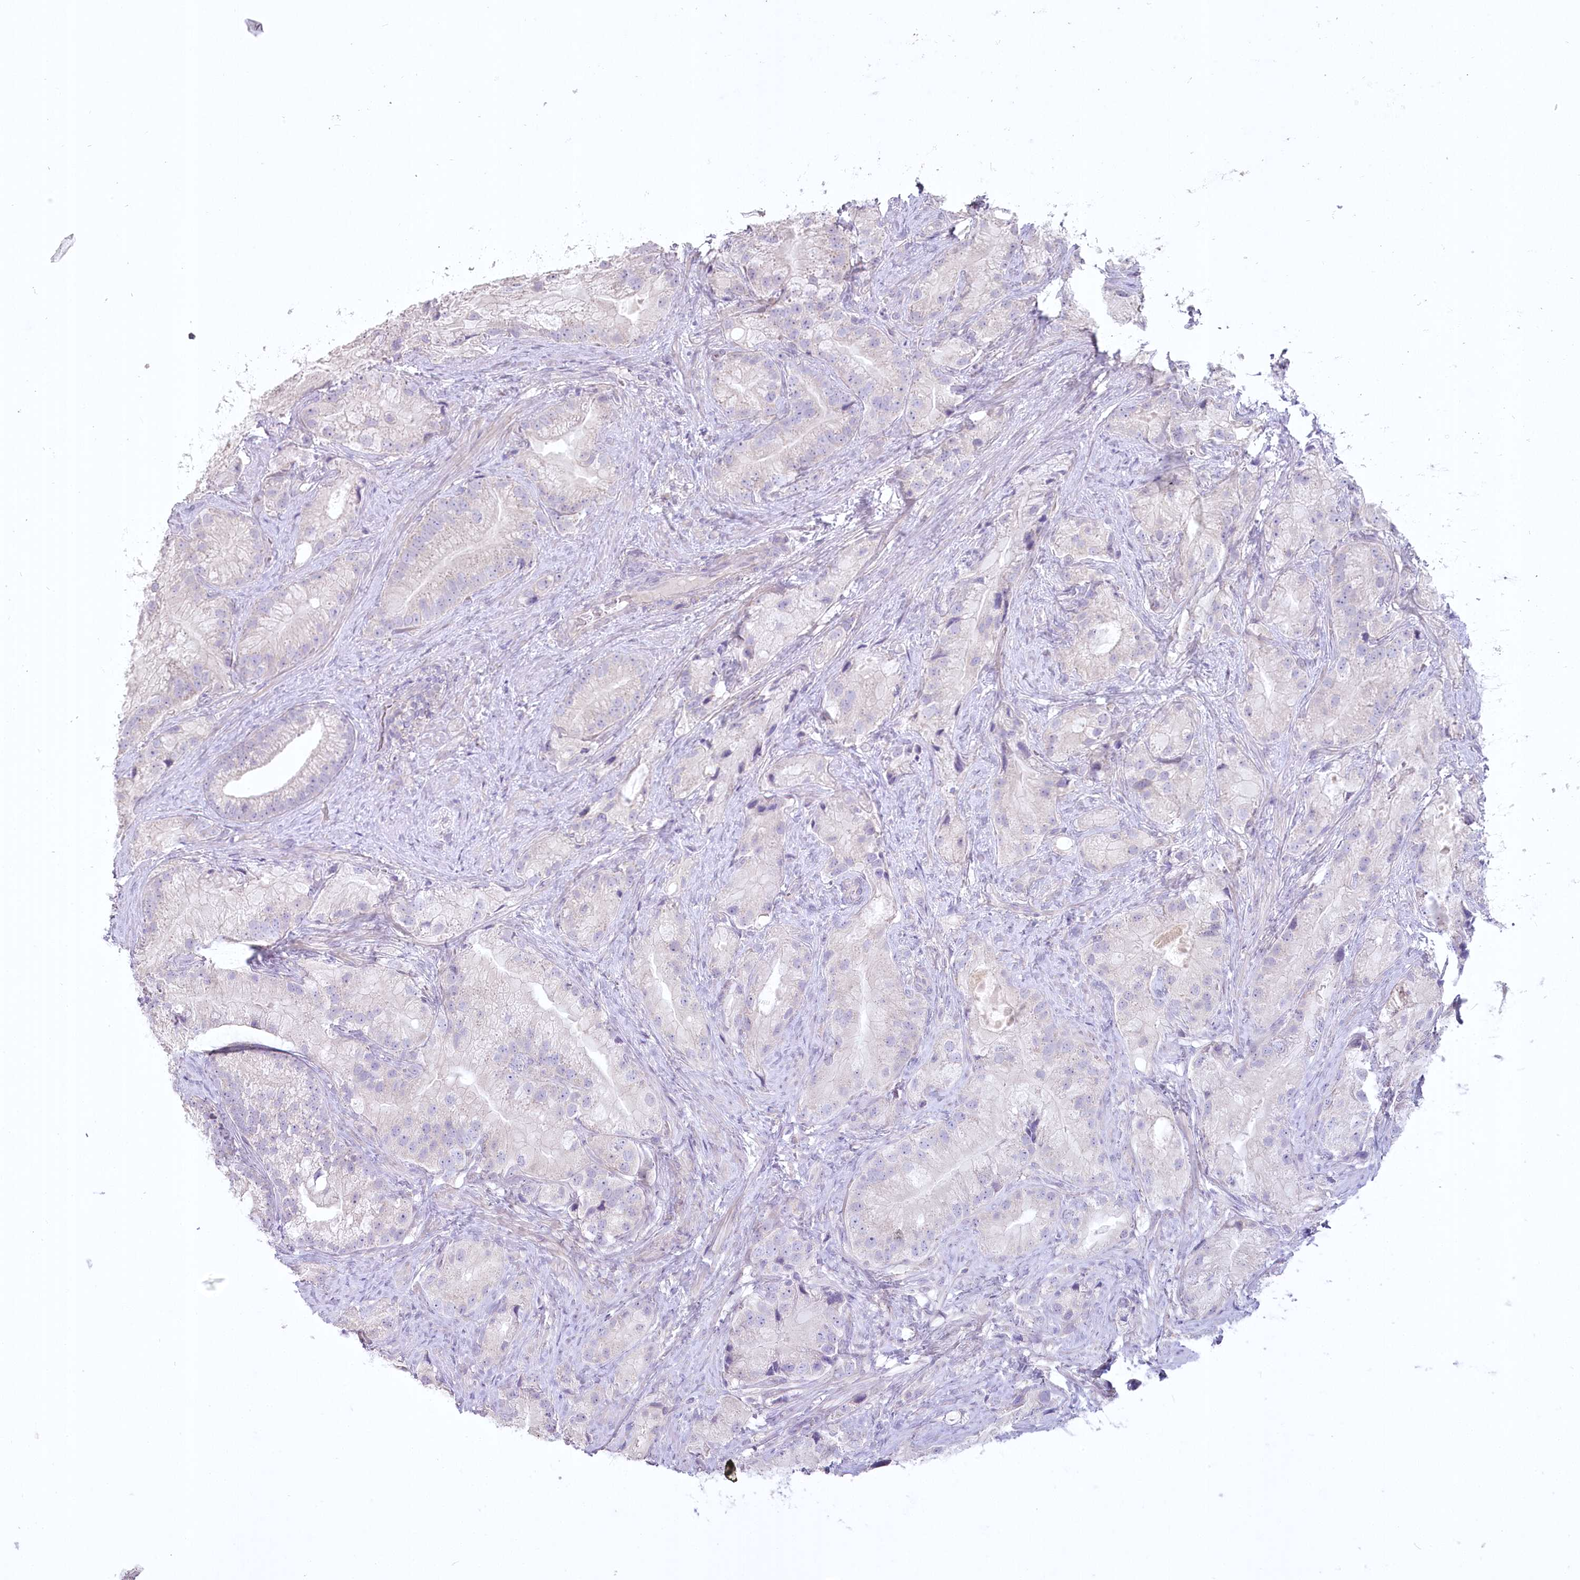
{"staining": {"intensity": "negative", "quantity": "none", "location": "none"}, "tissue": "prostate cancer", "cell_type": "Tumor cells", "image_type": "cancer", "snomed": [{"axis": "morphology", "description": "Adenocarcinoma, Low grade"}, {"axis": "topography", "description": "Prostate"}], "caption": "This micrograph is of prostate cancer (low-grade adenocarcinoma) stained with immunohistochemistry (IHC) to label a protein in brown with the nuclei are counter-stained blue. There is no staining in tumor cells. The staining was performed using DAB (3,3'-diaminobenzidine) to visualize the protein expression in brown, while the nuclei were stained in blue with hematoxylin (Magnification: 20x).", "gene": "USP11", "patient": {"sex": "male", "age": 71}}